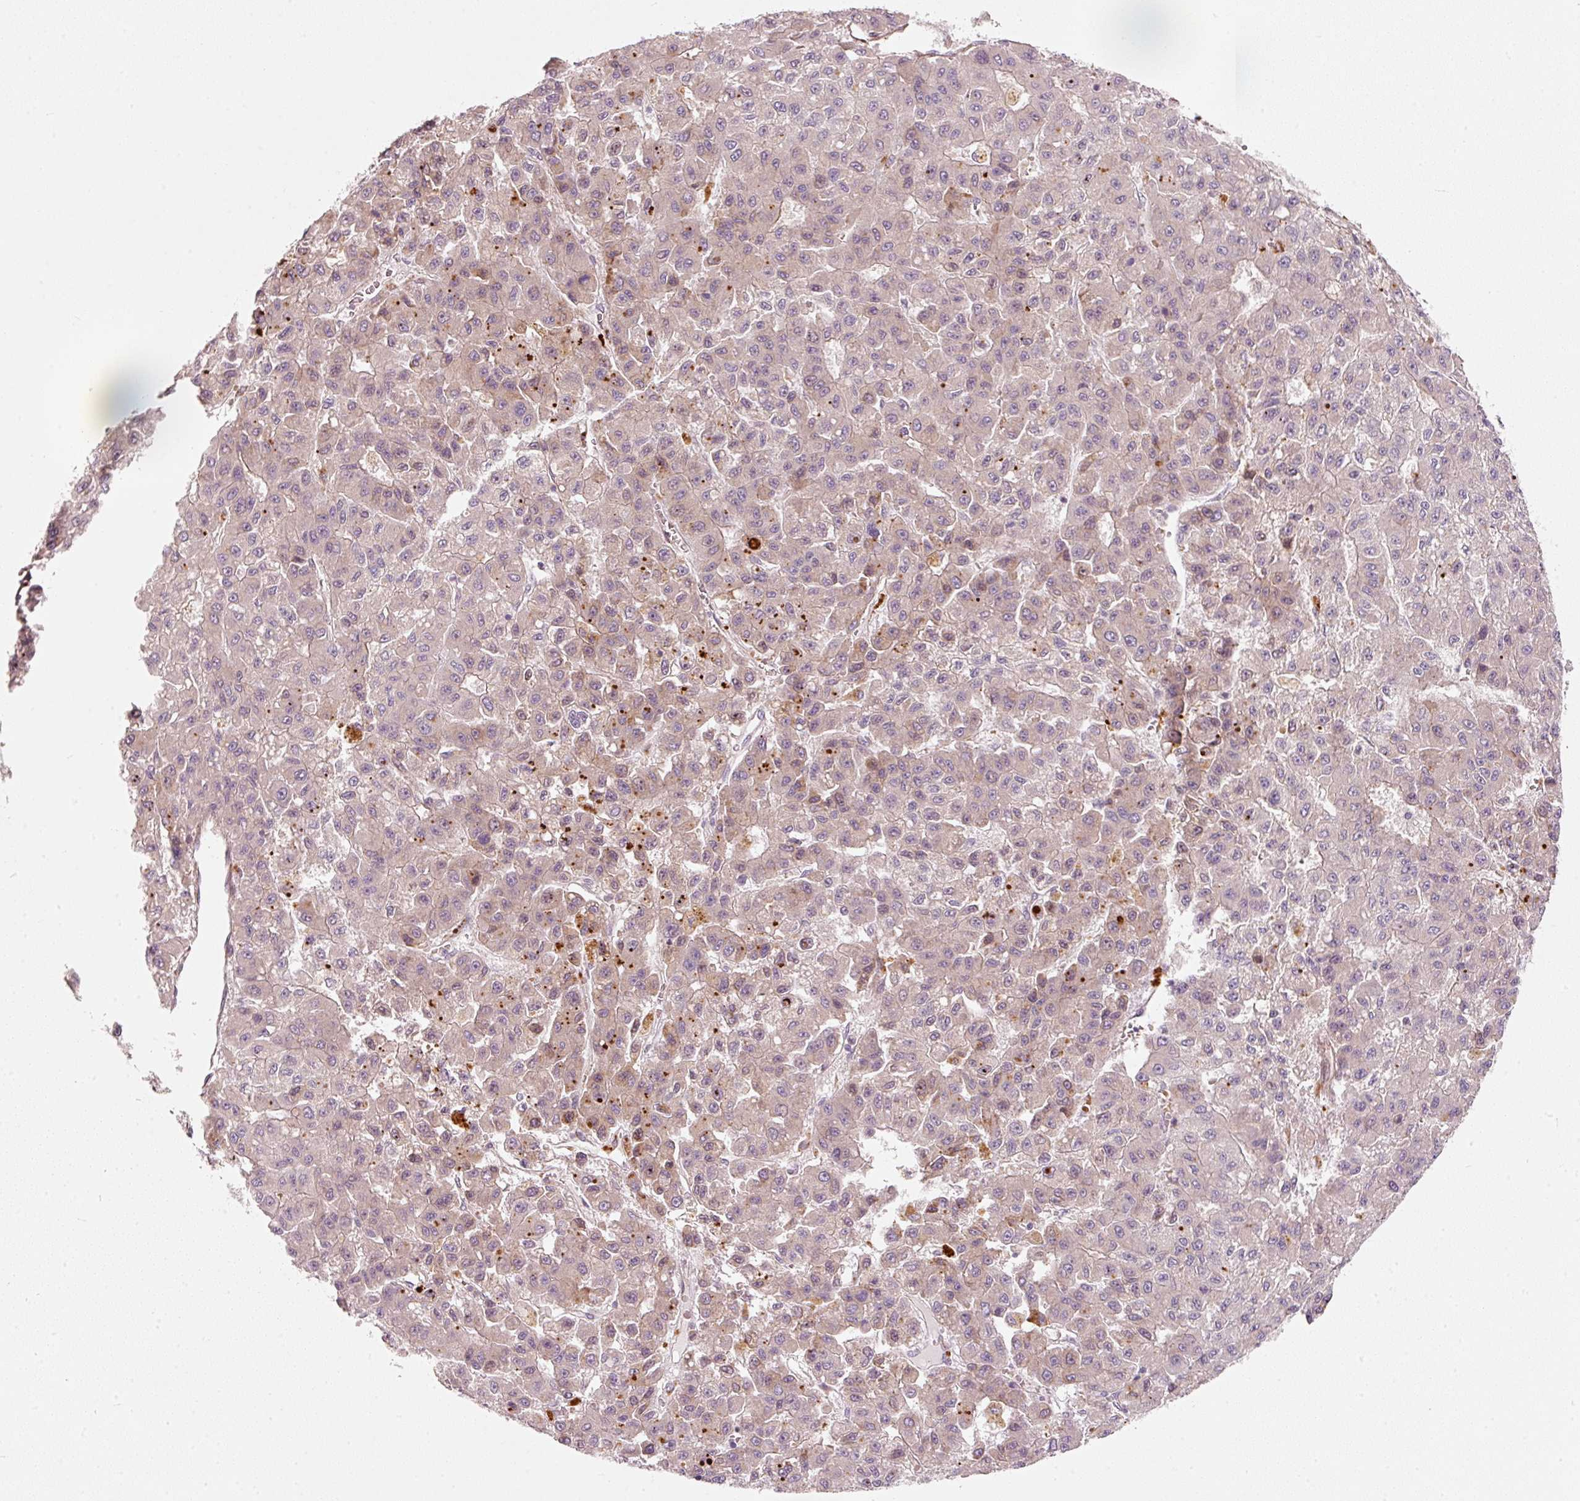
{"staining": {"intensity": "negative", "quantity": "none", "location": "none"}, "tissue": "liver cancer", "cell_type": "Tumor cells", "image_type": "cancer", "snomed": [{"axis": "morphology", "description": "Carcinoma, Hepatocellular, NOS"}, {"axis": "topography", "description": "Liver"}], "caption": "Protein analysis of hepatocellular carcinoma (liver) shows no significant positivity in tumor cells.", "gene": "KCNQ1", "patient": {"sex": "male", "age": 70}}